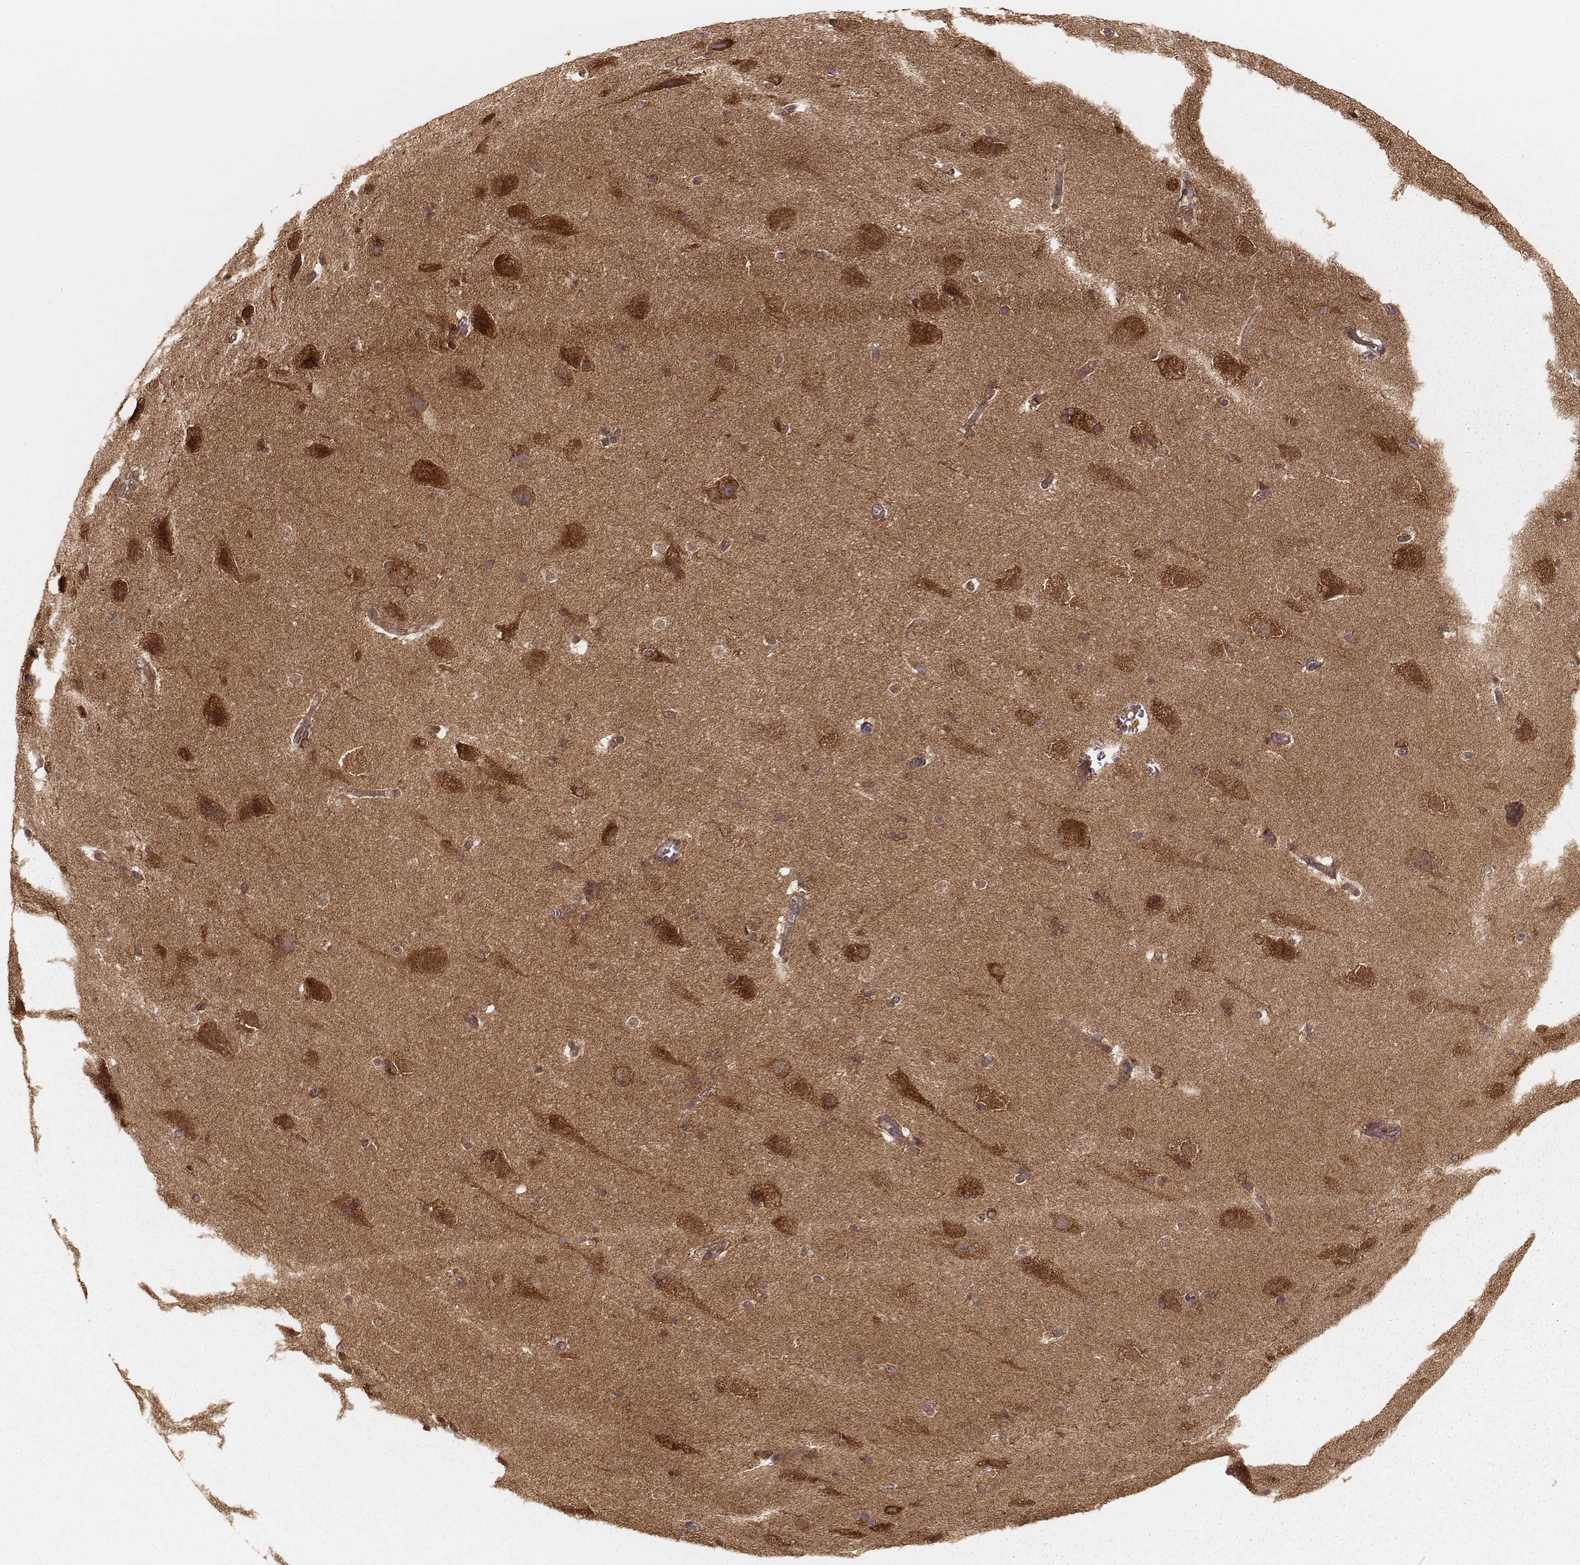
{"staining": {"intensity": "moderate", "quantity": ">75%", "location": "cytoplasmic/membranous,nuclear"}, "tissue": "hippocampus", "cell_type": "Glial cells", "image_type": "normal", "snomed": [{"axis": "morphology", "description": "Normal tissue, NOS"}, {"axis": "topography", "description": "Cerebral cortex"}, {"axis": "topography", "description": "Hippocampus"}], "caption": "Immunohistochemistry (DAB) staining of unremarkable human hippocampus exhibits moderate cytoplasmic/membranous,nuclear protein expression in approximately >75% of glial cells.", "gene": "CARS1", "patient": {"sex": "female", "age": 19}}